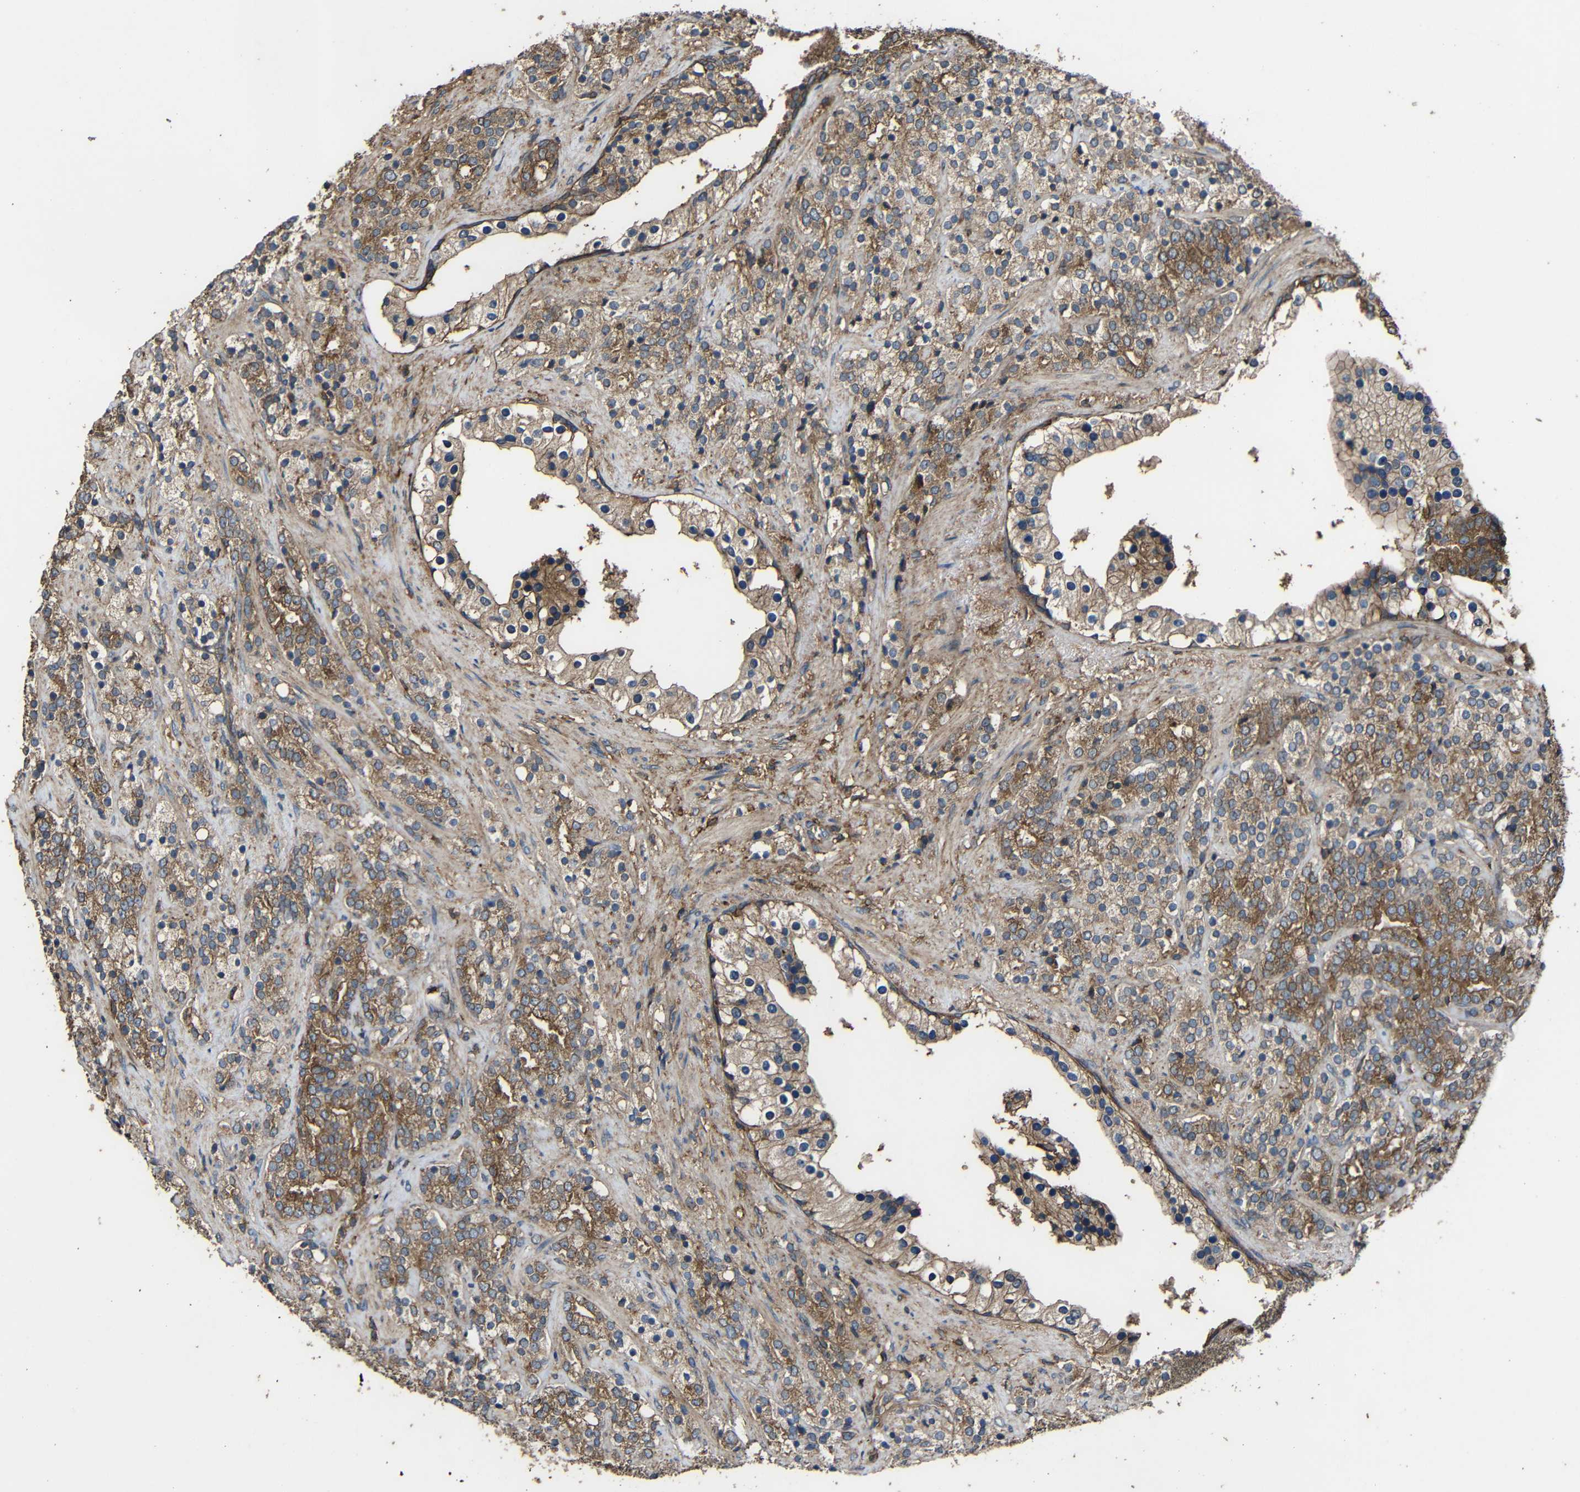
{"staining": {"intensity": "moderate", "quantity": ">75%", "location": "cytoplasmic/membranous"}, "tissue": "prostate cancer", "cell_type": "Tumor cells", "image_type": "cancer", "snomed": [{"axis": "morphology", "description": "Adenocarcinoma, High grade"}, {"axis": "topography", "description": "Prostate"}], "caption": "Adenocarcinoma (high-grade) (prostate) was stained to show a protein in brown. There is medium levels of moderate cytoplasmic/membranous expression in about >75% of tumor cells. The staining is performed using DAB (3,3'-diaminobenzidine) brown chromogen to label protein expression. The nuclei are counter-stained blue using hematoxylin.", "gene": "TREM2", "patient": {"sex": "male", "age": 71}}